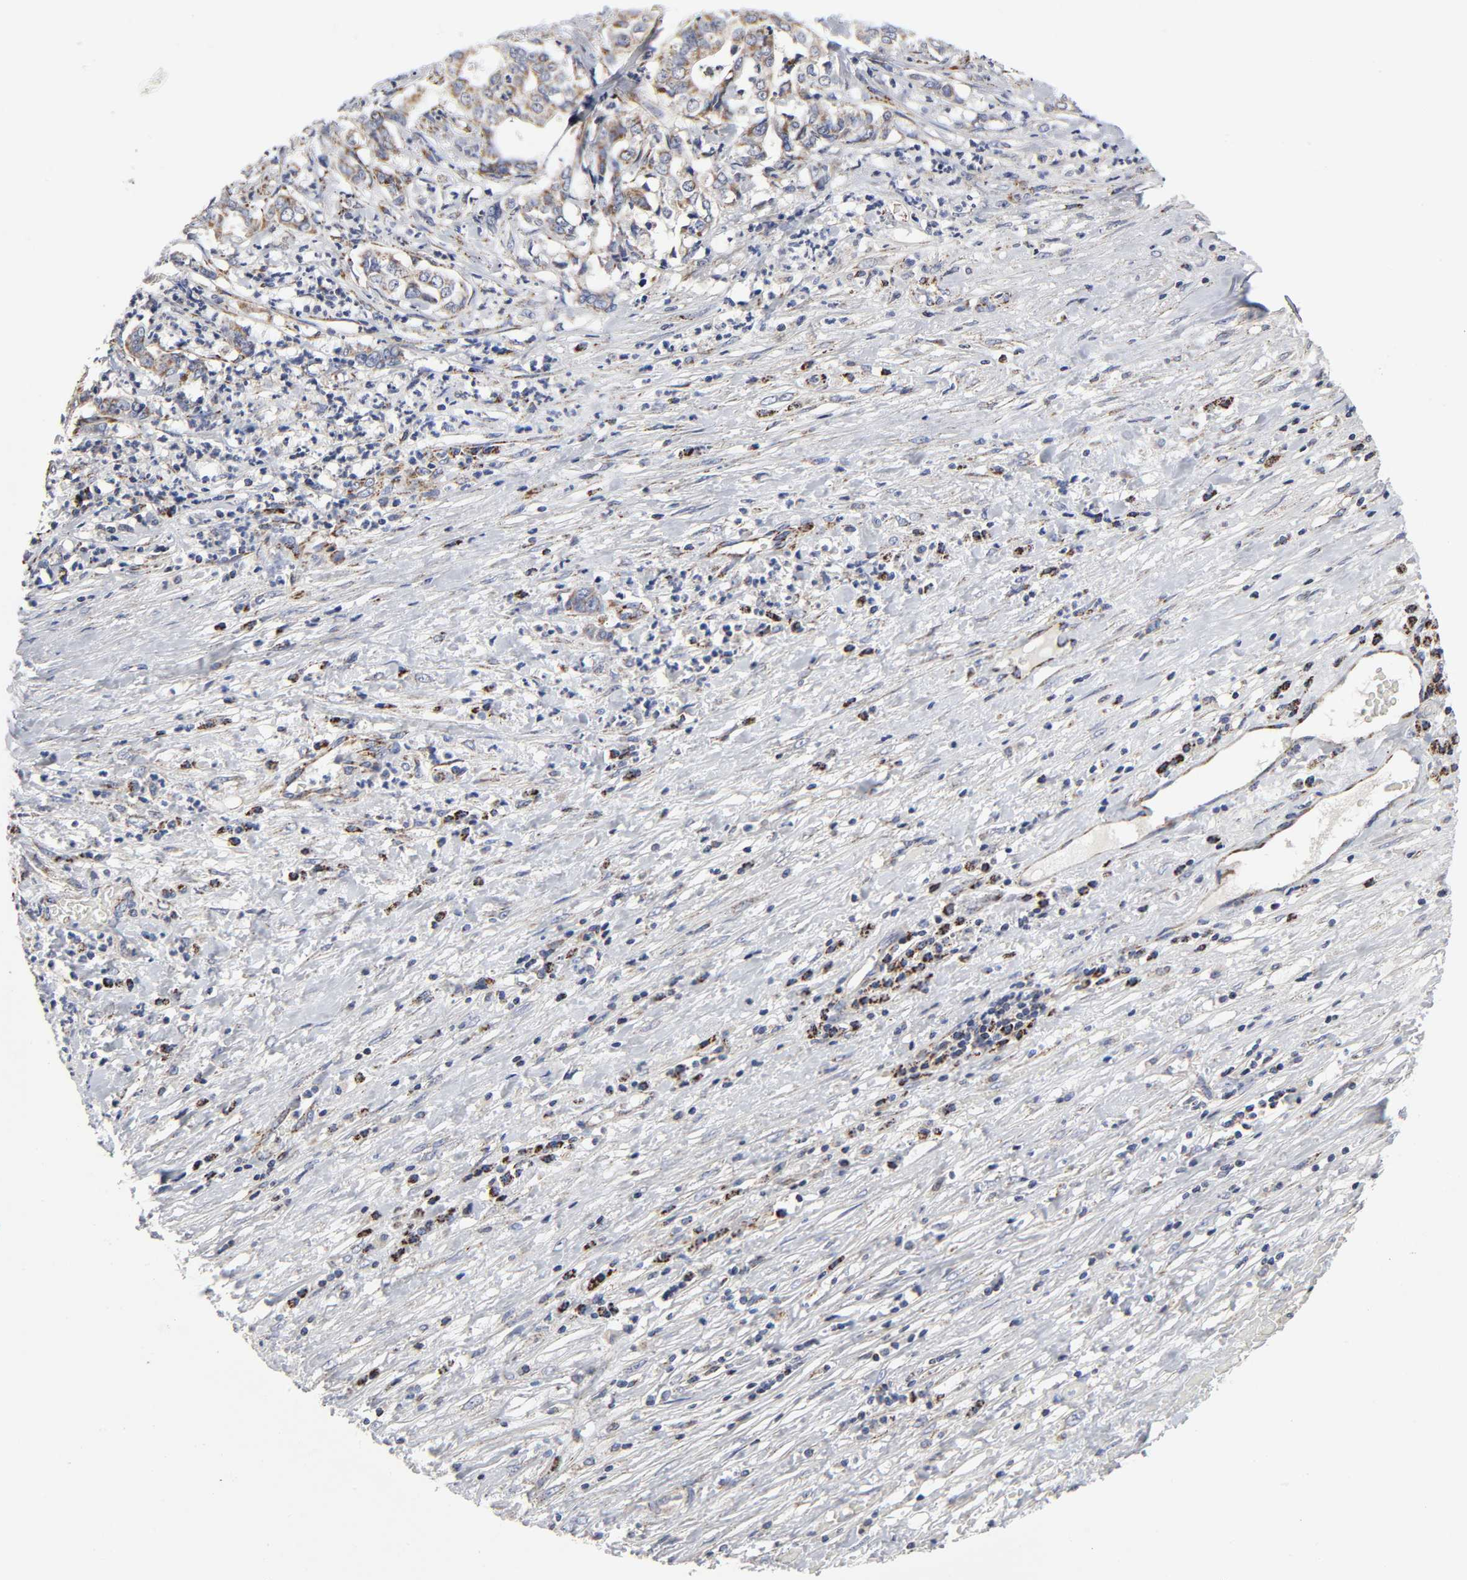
{"staining": {"intensity": "moderate", "quantity": "25%-75%", "location": "cytoplasmic/membranous"}, "tissue": "liver cancer", "cell_type": "Tumor cells", "image_type": "cancer", "snomed": [{"axis": "morphology", "description": "Cholangiocarcinoma"}, {"axis": "topography", "description": "Liver"}], "caption": "Protein expression analysis of human liver cancer (cholangiocarcinoma) reveals moderate cytoplasmic/membranous expression in approximately 25%-75% of tumor cells. (IHC, brightfield microscopy, high magnification).", "gene": "AOPEP", "patient": {"sex": "female", "age": 61}}